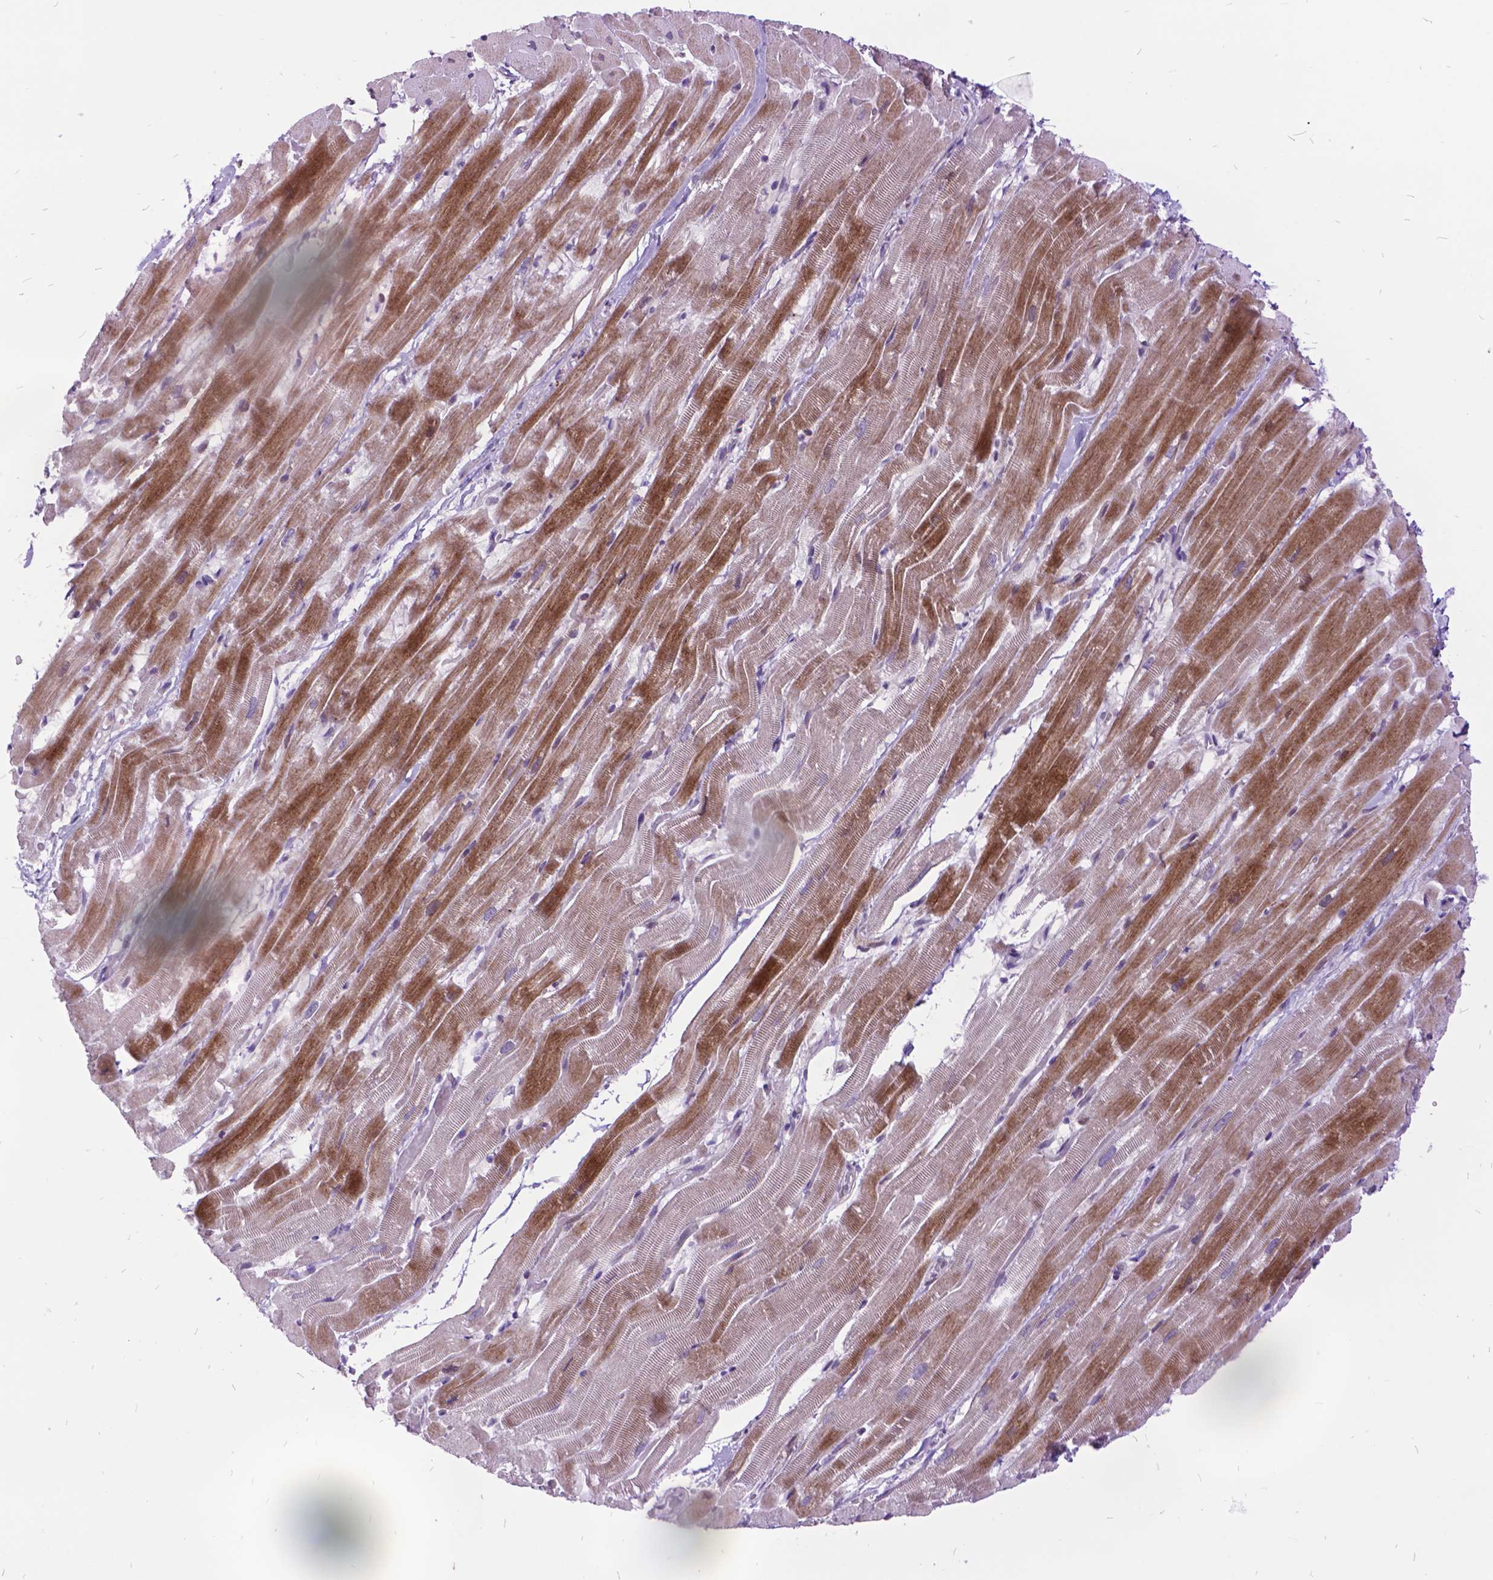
{"staining": {"intensity": "moderate", "quantity": "25%-75%", "location": "cytoplasmic/membranous"}, "tissue": "heart muscle", "cell_type": "Cardiomyocytes", "image_type": "normal", "snomed": [{"axis": "morphology", "description": "Normal tissue, NOS"}, {"axis": "topography", "description": "Heart"}], "caption": "Immunohistochemical staining of unremarkable human heart muscle reveals 25%-75% levels of moderate cytoplasmic/membranous protein expression in approximately 25%-75% of cardiomyocytes.", "gene": "ITGB6", "patient": {"sex": "male", "age": 37}}